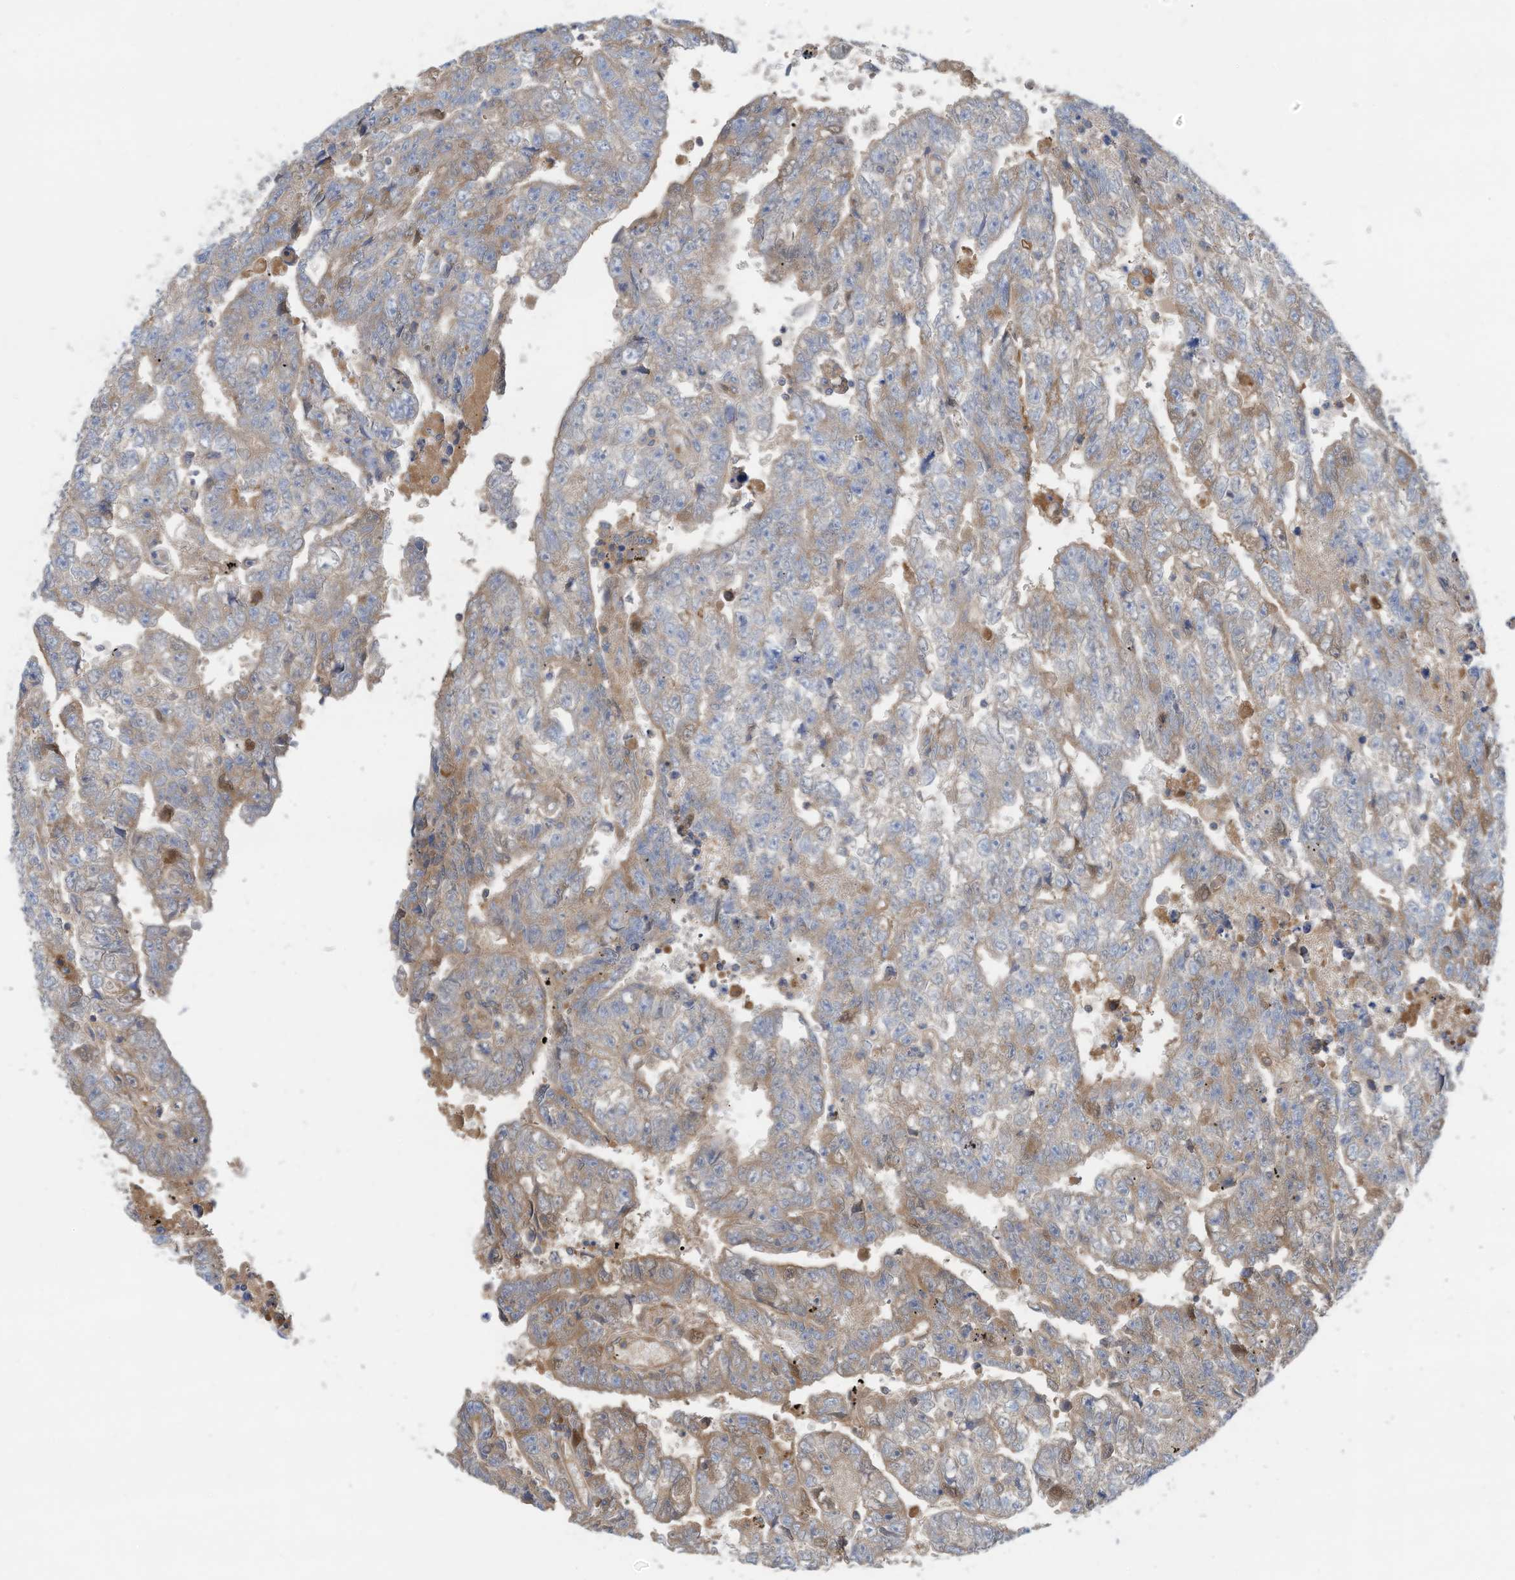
{"staining": {"intensity": "moderate", "quantity": "<25%", "location": "cytoplasmic/membranous"}, "tissue": "testis cancer", "cell_type": "Tumor cells", "image_type": "cancer", "snomed": [{"axis": "morphology", "description": "Carcinoma, Embryonal, NOS"}, {"axis": "topography", "description": "Testis"}], "caption": "Immunohistochemical staining of human testis cancer (embryonal carcinoma) exhibits moderate cytoplasmic/membranous protein staining in about <25% of tumor cells. Nuclei are stained in blue.", "gene": "SLC5A11", "patient": {"sex": "male", "age": 25}}